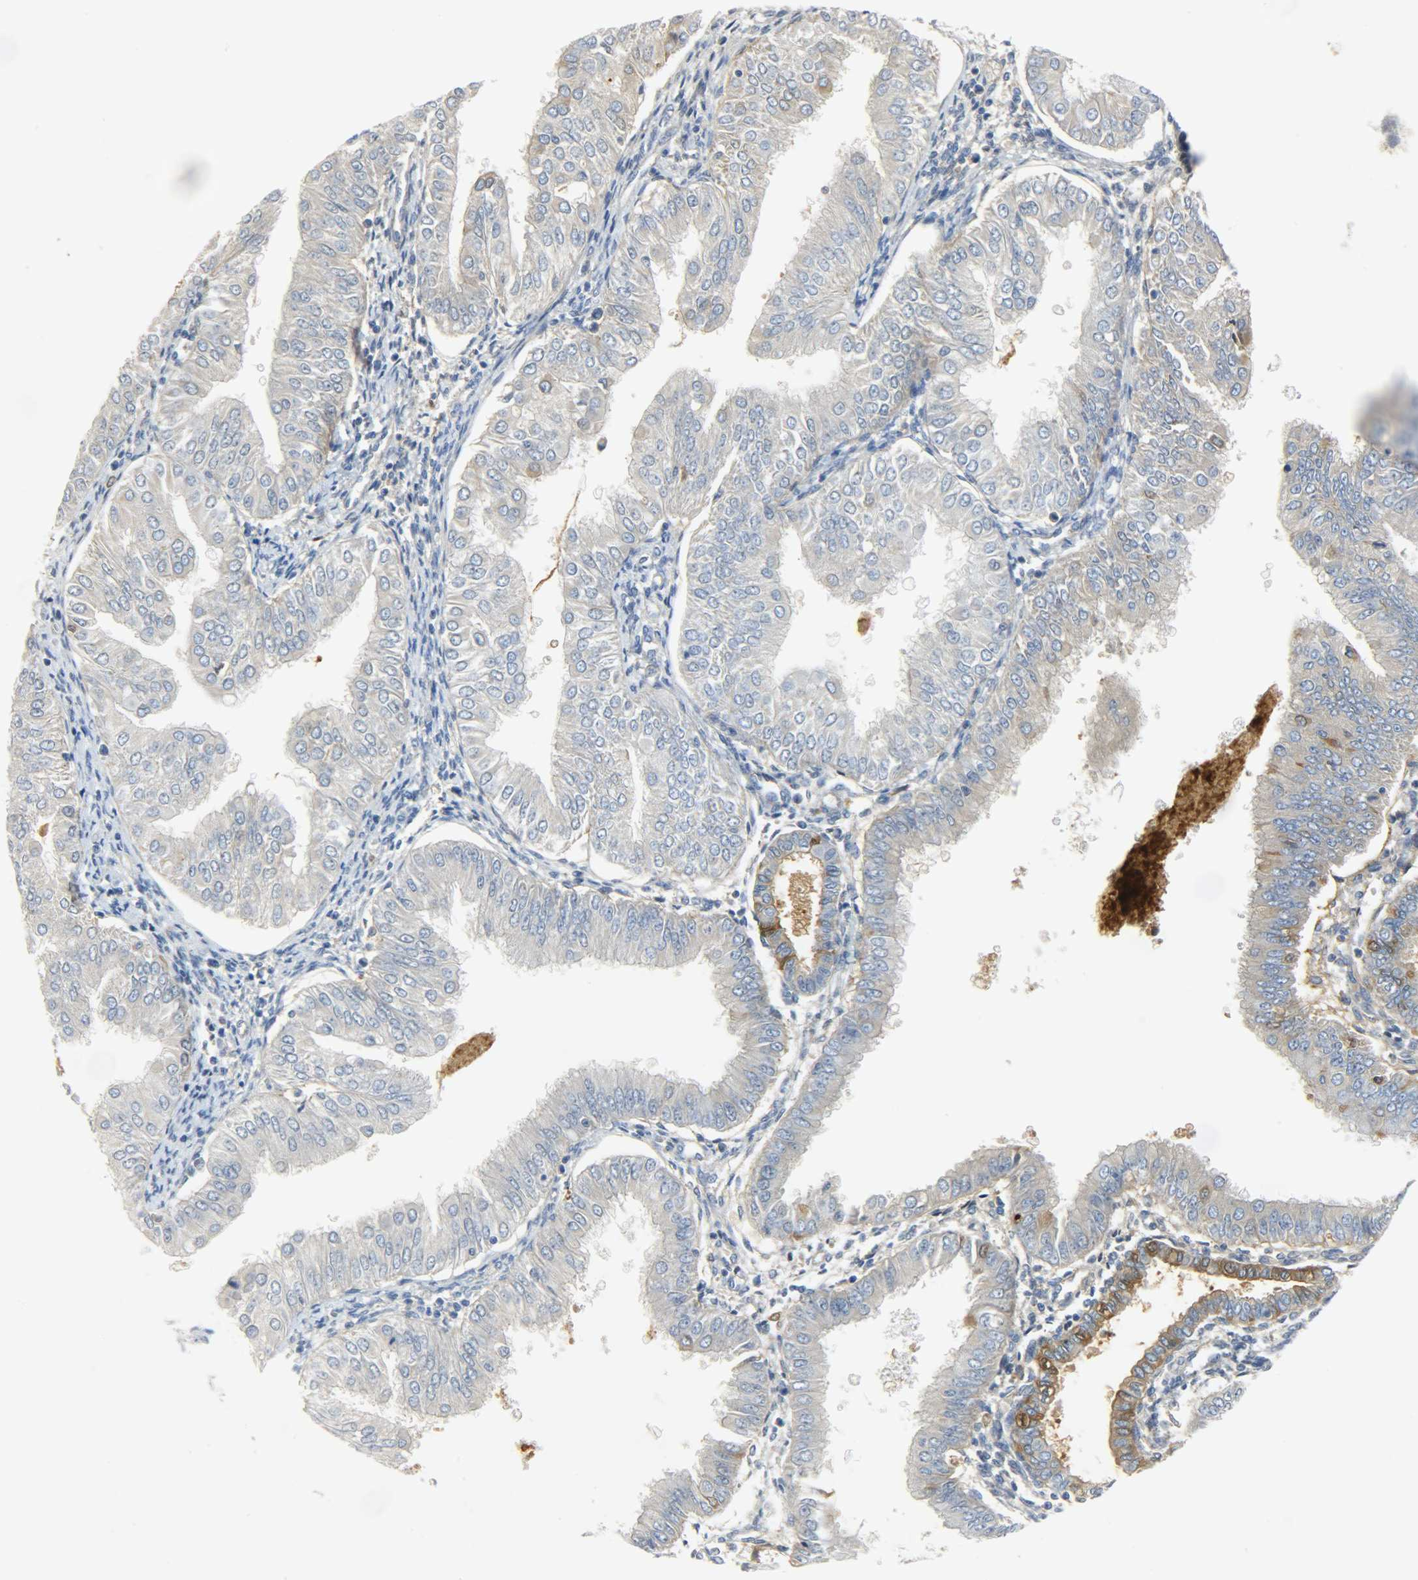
{"staining": {"intensity": "weak", "quantity": "25%-75%", "location": "cytoplasmic/membranous"}, "tissue": "endometrial cancer", "cell_type": "Tumor cells", "image_type": "cancer", "snomed": [{"axis": "morphology", "description": "Adenocarcinoma, NOS"}, {"axis": "topography", "description": "Endometrium"}], "caption": "Immunohistochemistry (IHC) staining of adenocarcinoma (endometrial), which displays low levels of weak cytoplasmic/membranous expression in approximately 25%-75% of tumor cells indicating weak cytoplasmic/membranous protein staining. The staining was performed using DAB (3,3'-diaminobenzidine) (brown) for protein detection and nuclei were counterstained in hematoxylin (blue).", "gene": "CRP", "patient": {"sex": "female", "age": 53}}